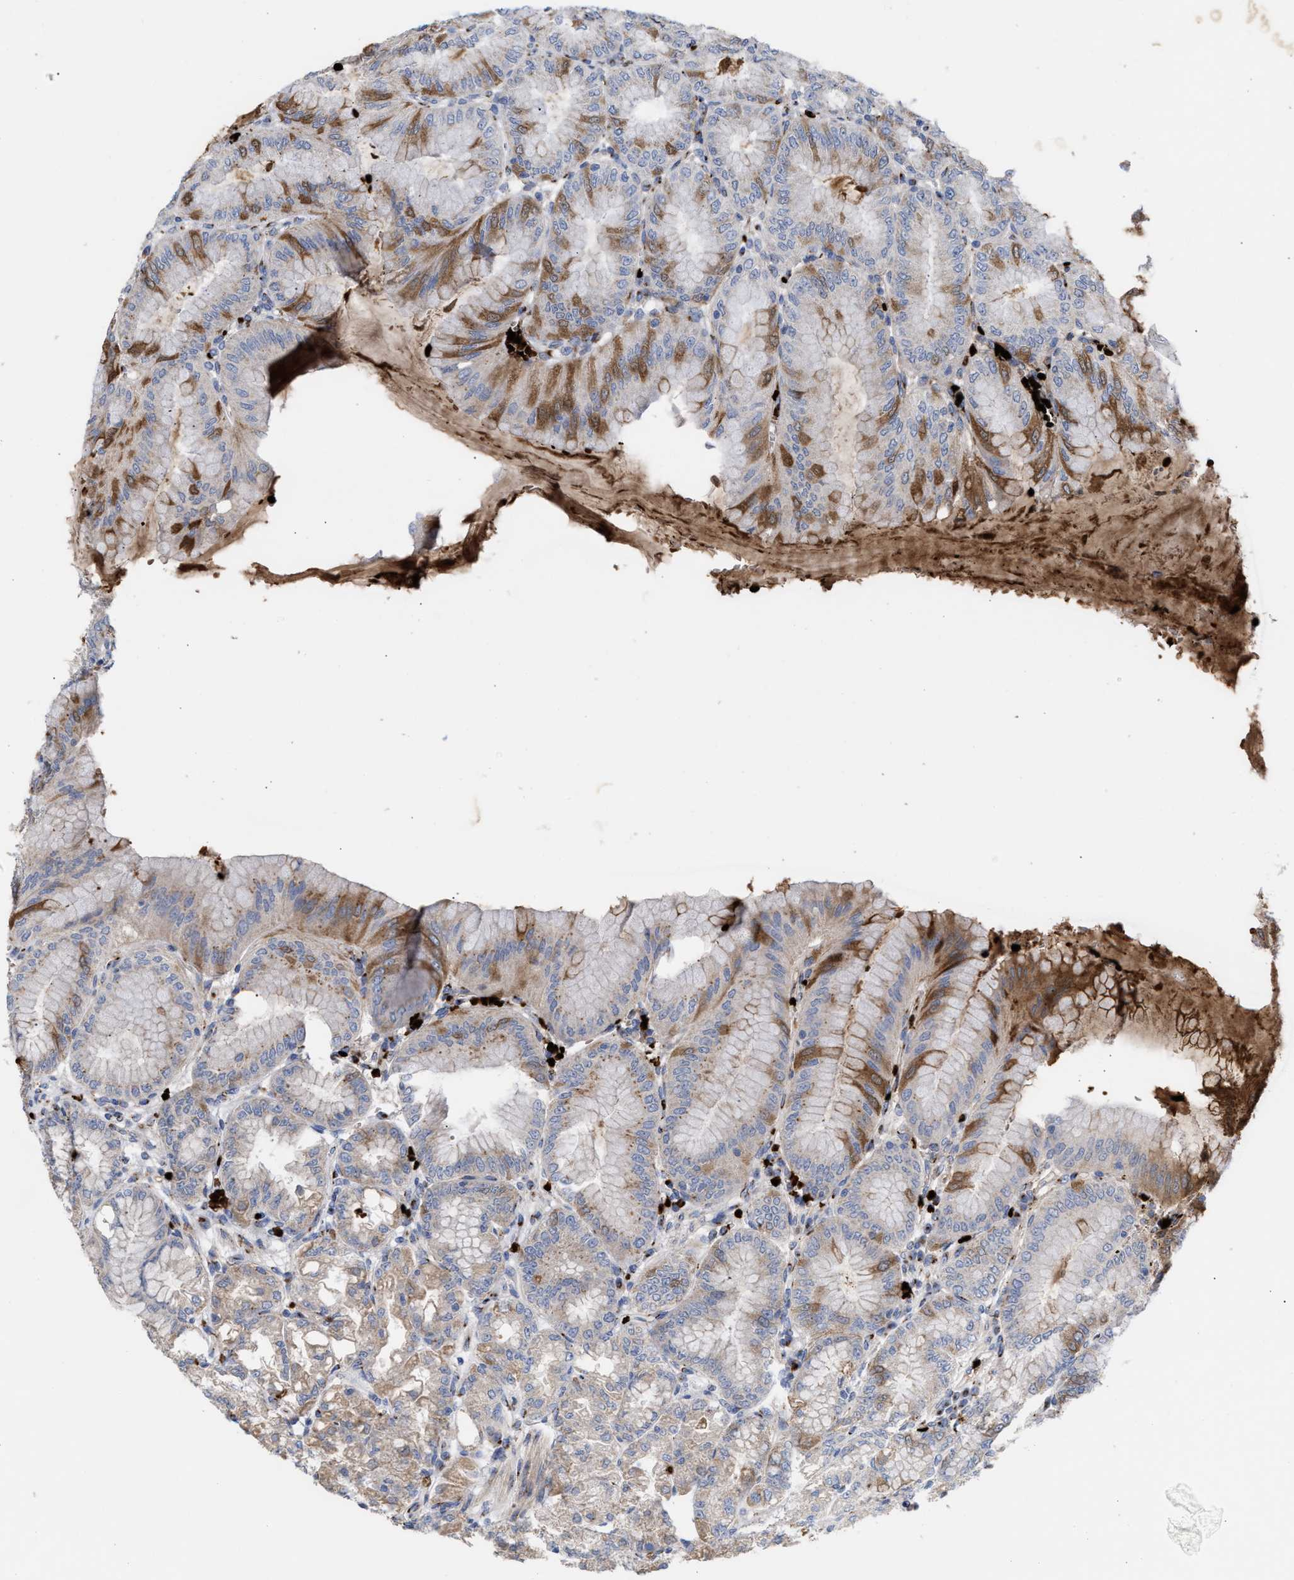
{"staining": {"intensity": "strong", "quantity": "25%-75%", "location": "cytoplasmic/membranous"}, "tissue": "stomach", "cell_type": "Glandular cells", "image_type": "normal", "snomed": [{"axis": "morphology", "description": "Normal tissue, NOS"}, {"axis": "topography", "description": "Stomach, lower"}], "caption": "Immunohistochemistry micrograph of benign human stomach stained for a protein (brown), which demonstrates high levels of strong cytoplasmic/membranous staining in about 25%-75% of glandular cells.", "gene": "CCL2", "patient": {"sex": "male", "age": 71}}